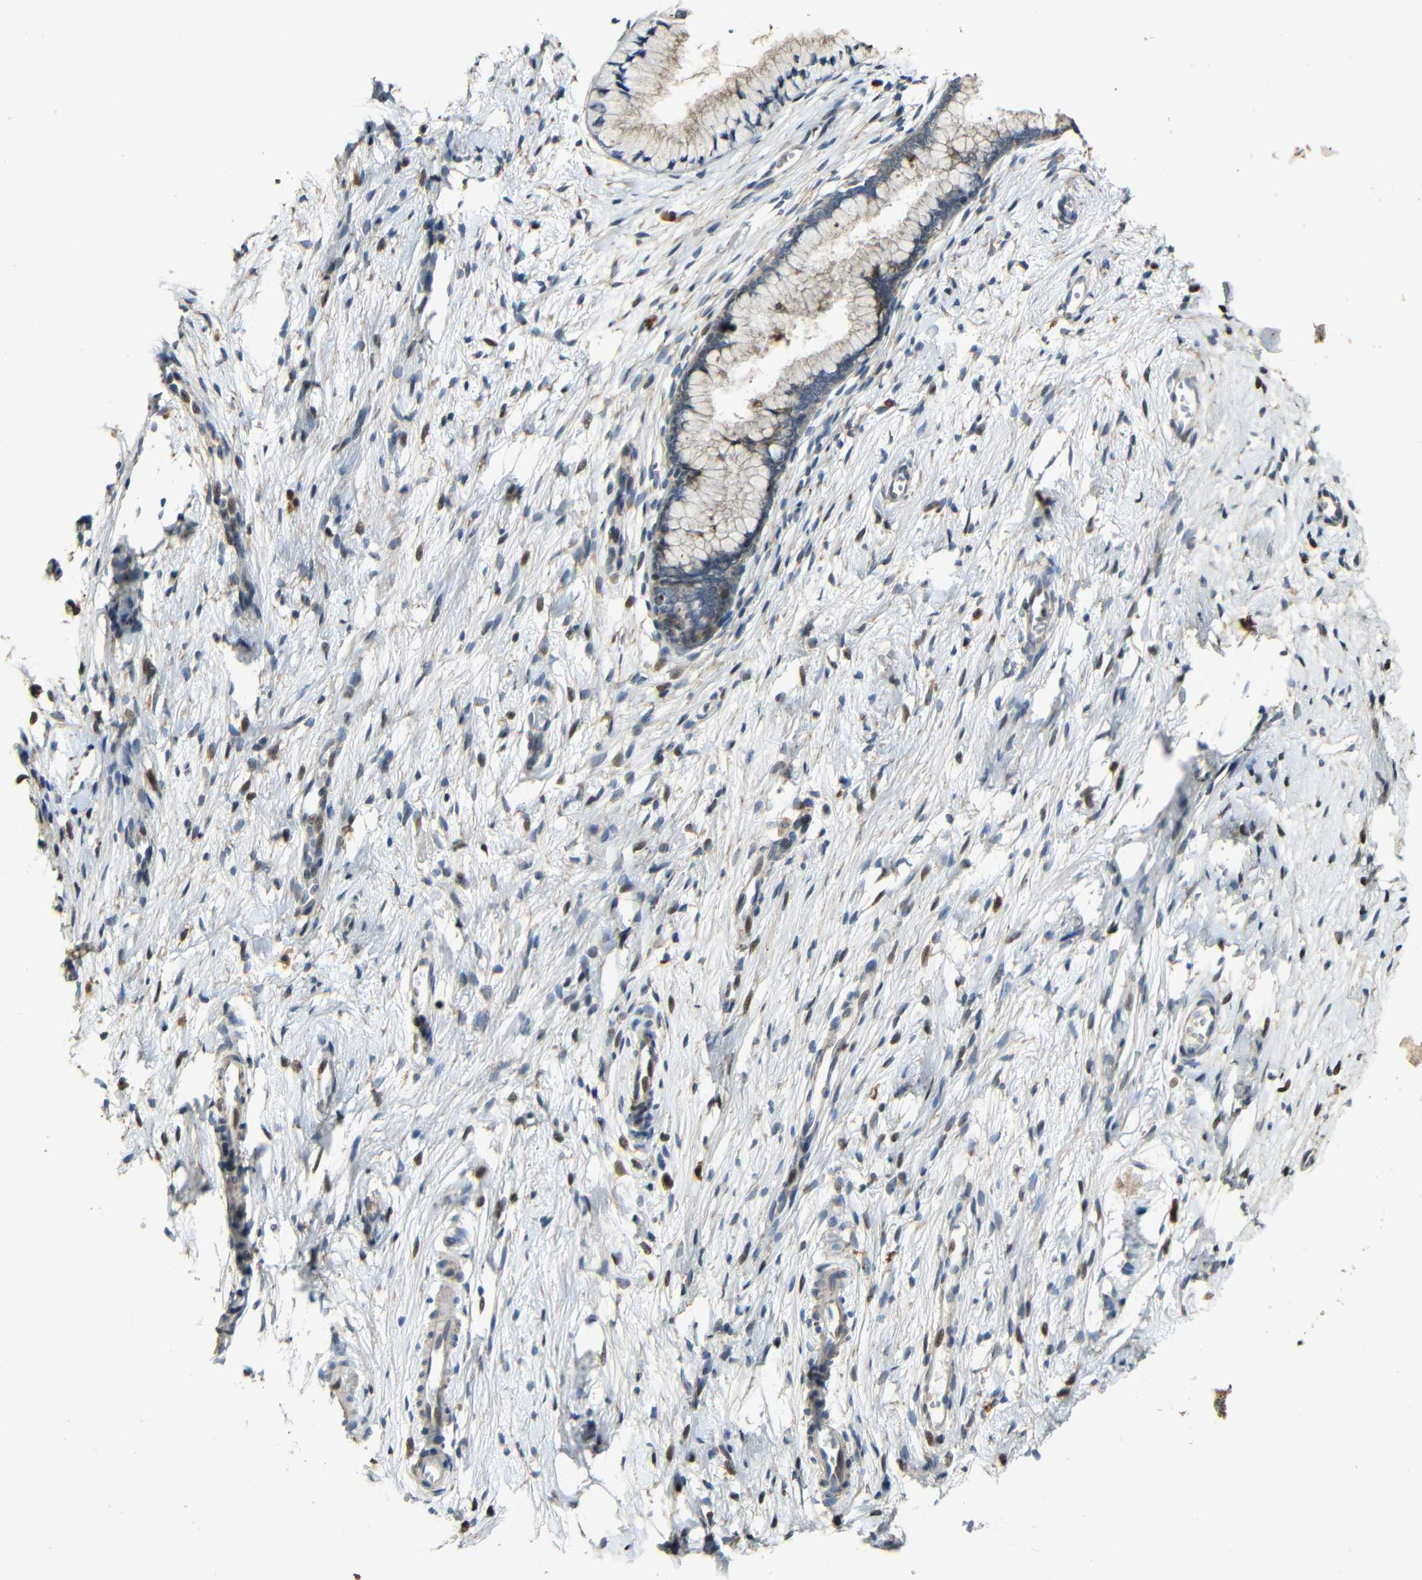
{"staining": {"intensity": "negative", "quantity": "none", "location": "none"}, "tissue": "cervix", "cell_type": "Glandular cells", "image_type": "normal", "snomed": [{"axis": "morphology", "description": "Normal tissue, NOS"}, {"axis": "topography", "description": "Cervix"}], "caption": "A high-resolution micrograph shows immunohistochemistry staining of unremarkable cervix, which shows no significant staining in glandular cells. (DAB immunohistochemistry (IHC) visualized using brightfield microscopy, high magnification).", "gene": "KAZALD1", "patient": {"sex": "female", "age": 65}}